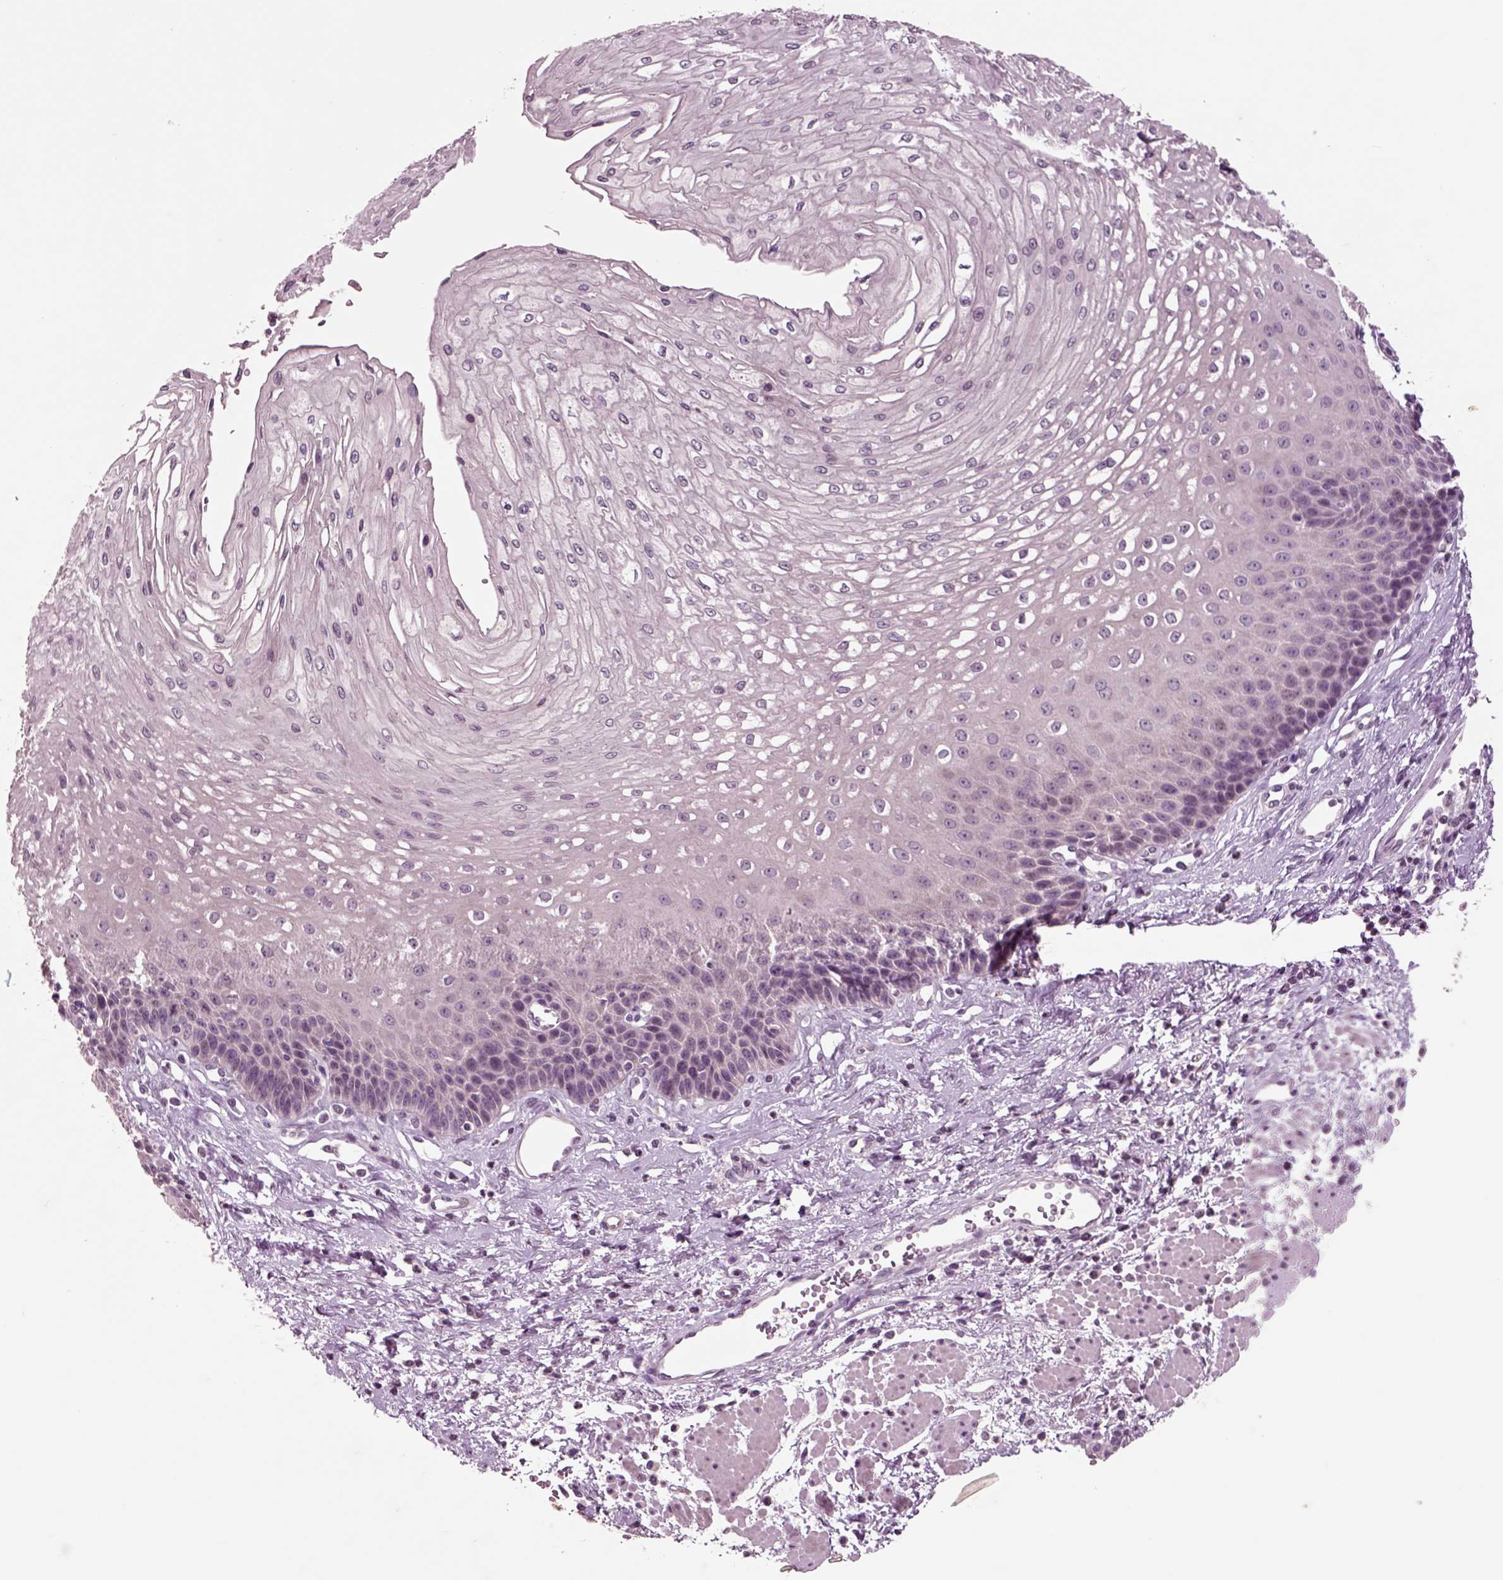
{"staining": {"intensity": "negative", "quantity": "none", "location": "none"}, "tissue": "esophagus", "cell_type": "Squamous epithelial cells", "image_type": "normal", "snomed": [{"axis": "morphology", "description": "Normal tissue, NOS"}, {"axis": "topography", "description": "Esophagus"}], "caption": "Squamous epithelial cells show no significant expression in benign esophagus. Brightfield microscopy of immunohistochemistry (IHC) stained with DAB (brown) and hematoxylin (blue), captured at high magnification.", "gene": "CHGB", "patient": {"sex": "female", "age": 62}}